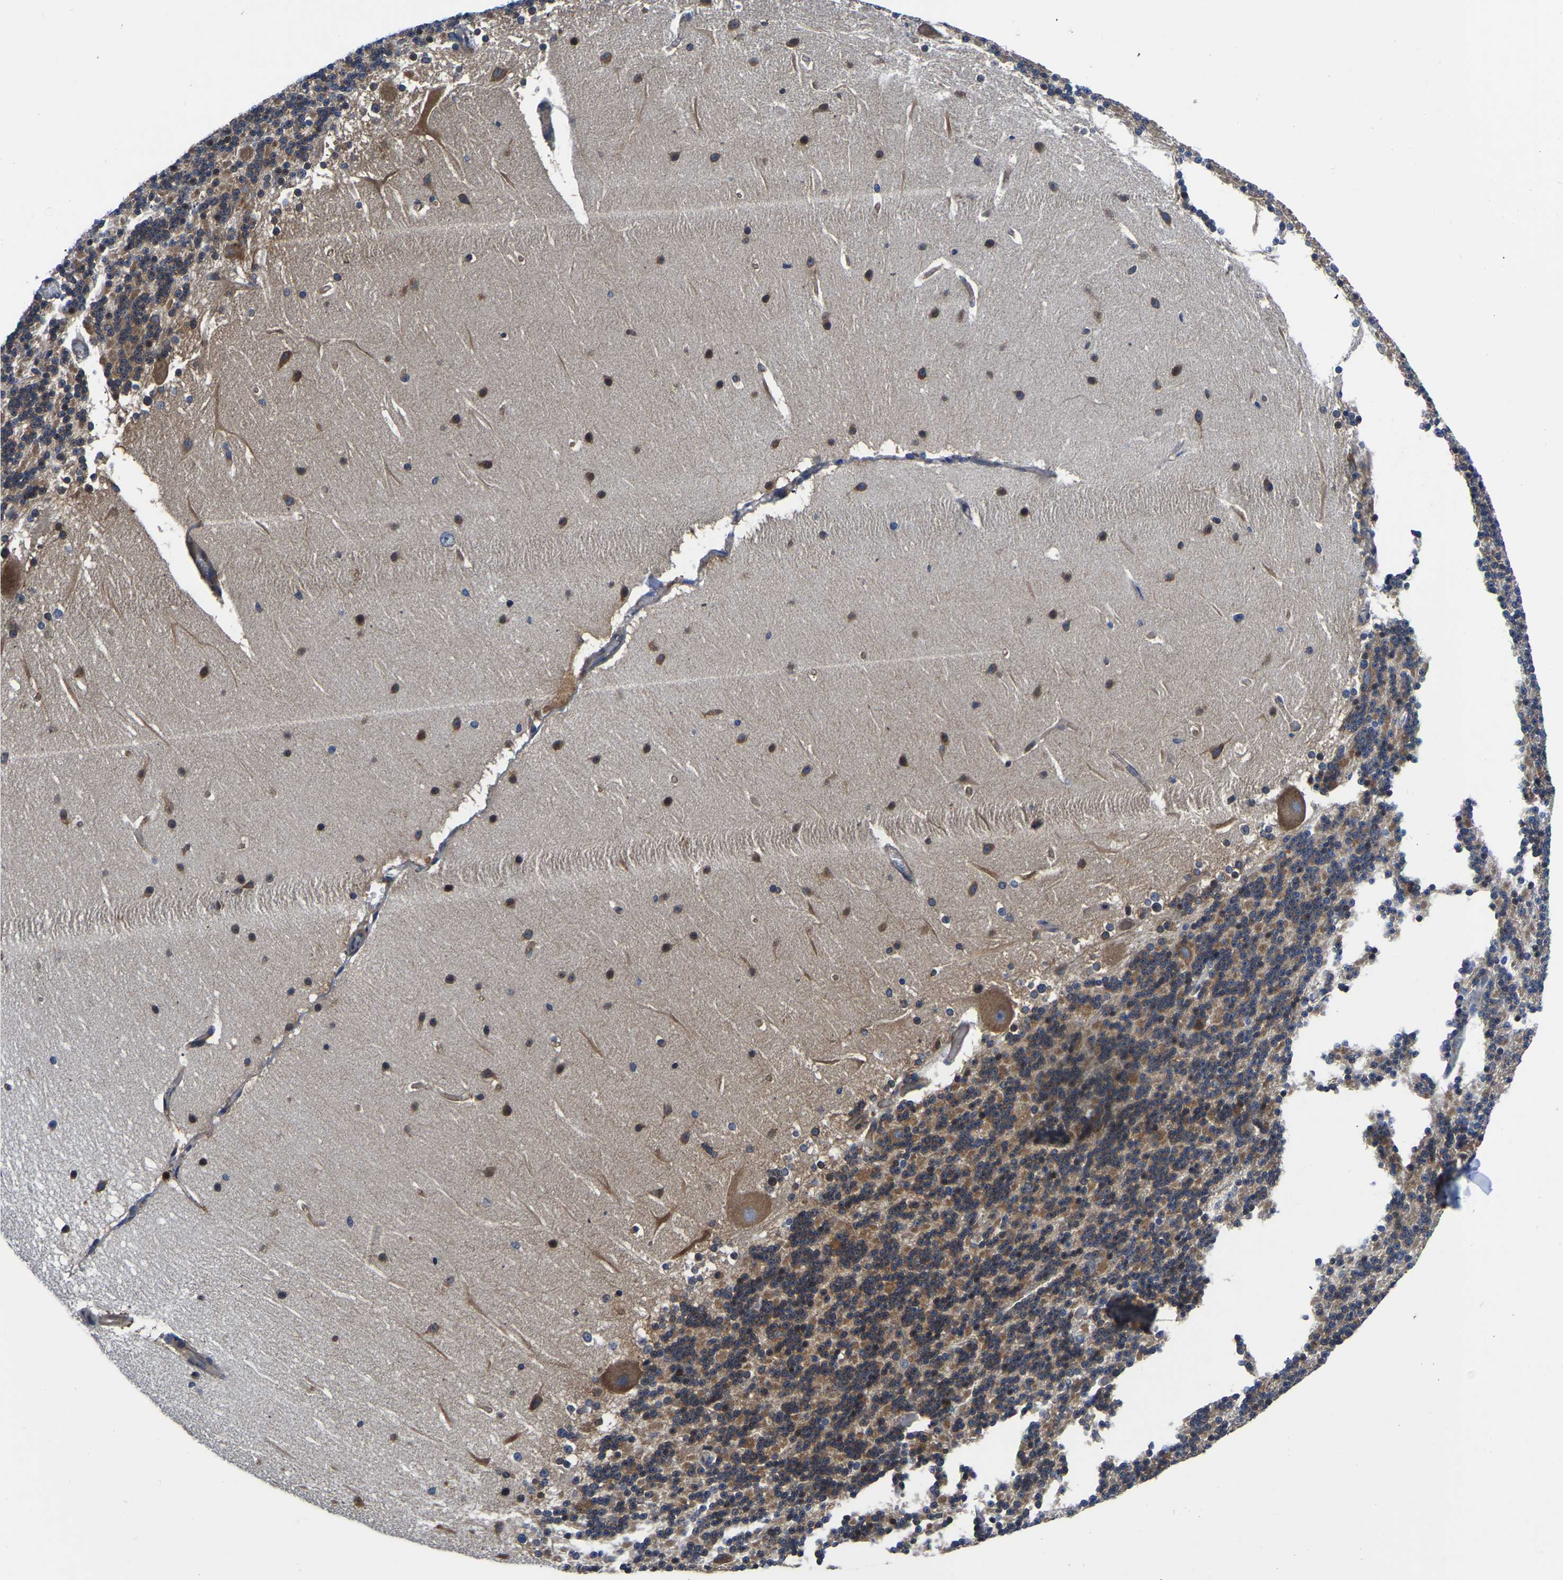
{"staining": {"intensity": "moderate", "quantity": "25%-75%", "location": "cytoplasmic/membranous,nuclear"}, "tissue": "cerebellum", "cell_type": "Cells in granular layer", "image_type": "normal", "snomed": [{"axis": "morphology", "description": "Normal tissue, NOS"}, {"axis": "topography", "description": "Cerebellum"}], "caption": "Immunohistochemistry (DAB) staining of benign cerebellum reveals moderate cytoplasmic/membranous,nuclear protein staining in about 25%-75% of cells in granular layer.", "gene": "TFG", "patient": {"sex": "female", "age": 19}}